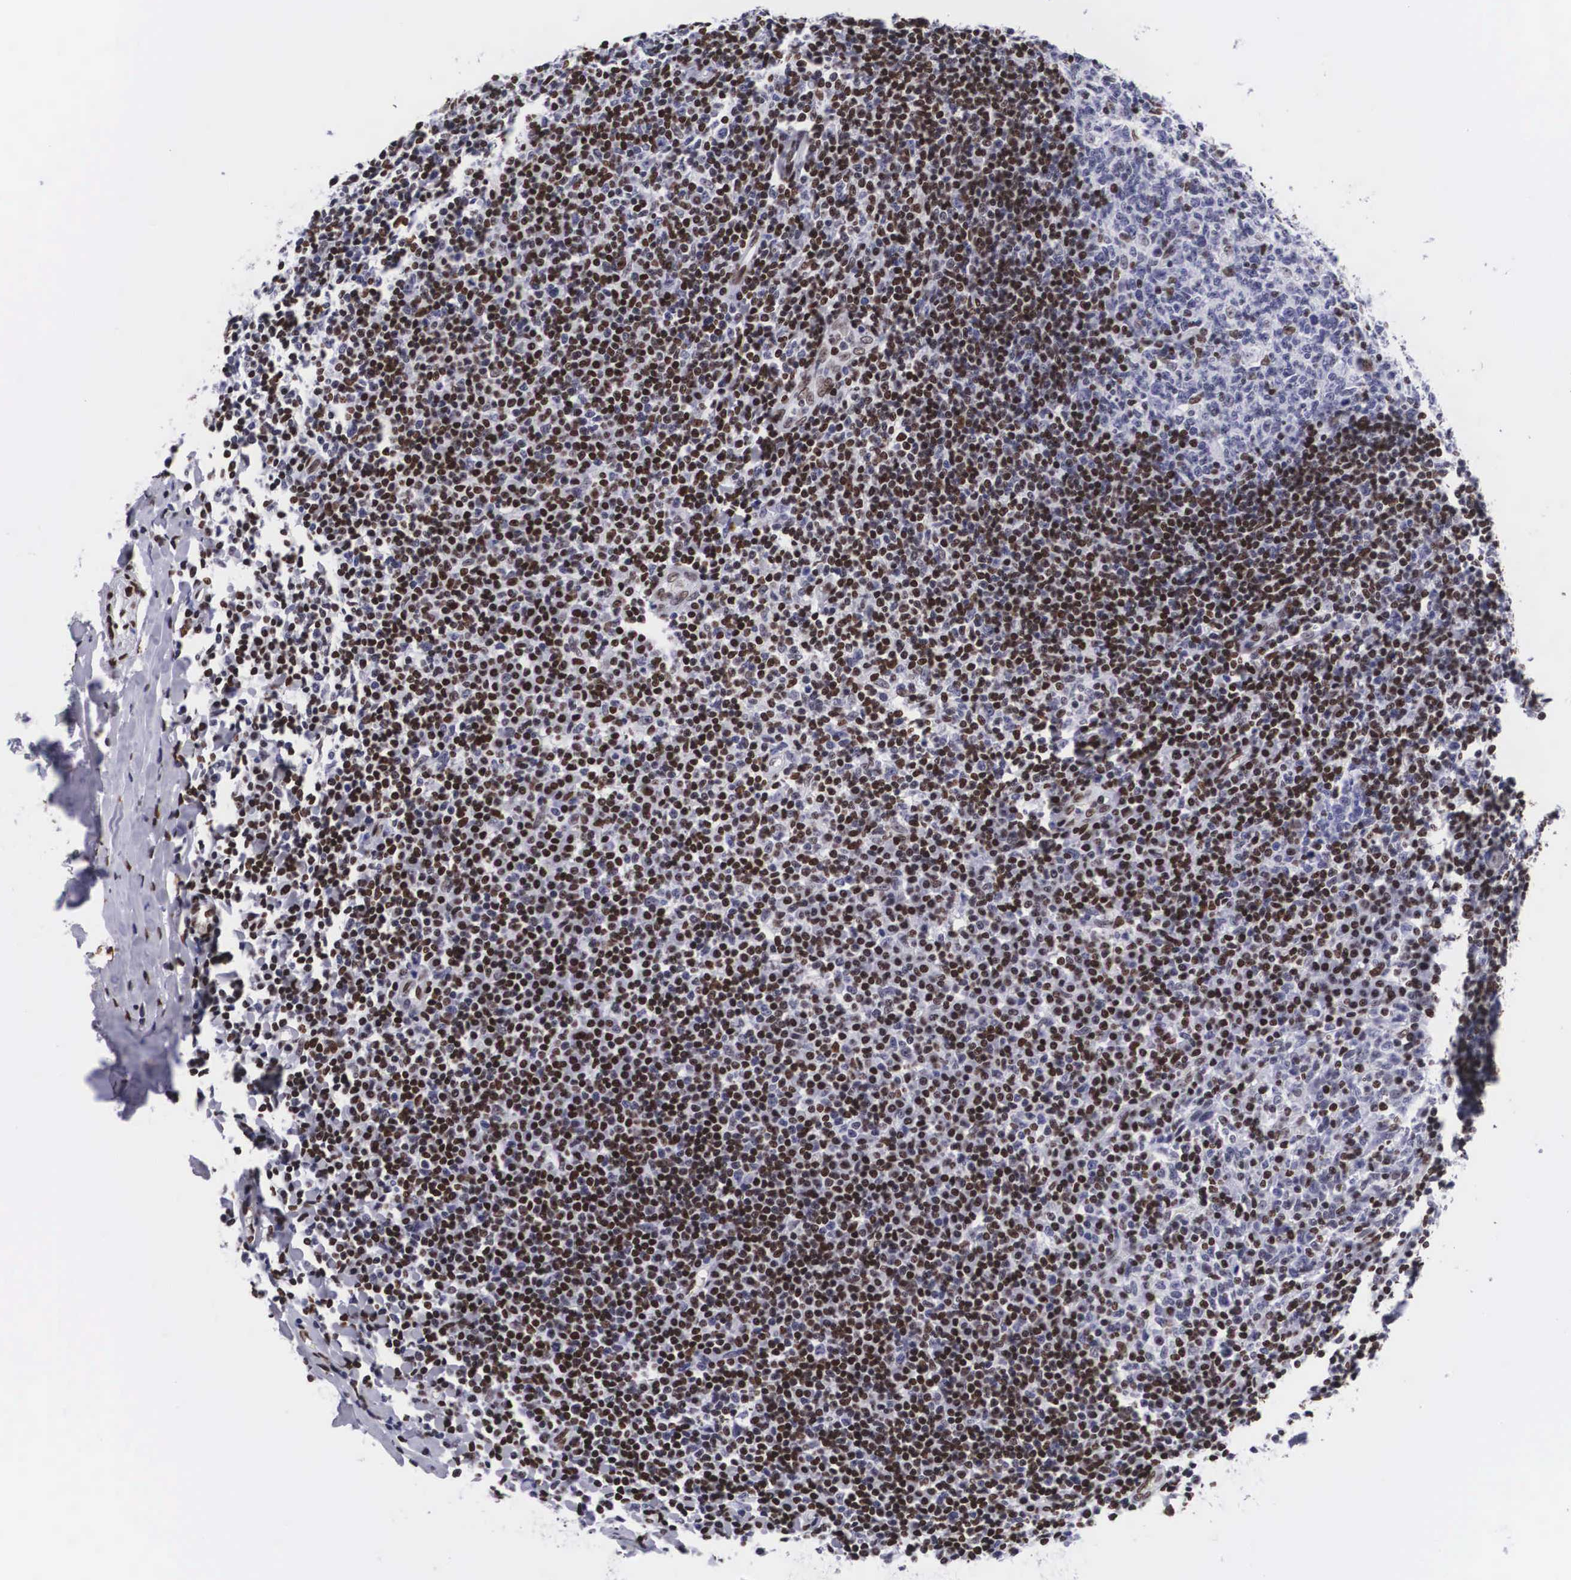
{"staining": {"intensity": "moderate", "quantity": "<25%", "location": "nuclear"}, "tissue": "tonsil", "cell_type": "Germinal center cells", "image_type": "normal", "snomed": [{"axis": "morphology", "description": "Normal tissue, NOS"}, {"axis": "topography", "description": "Tonsil"}], "caption": "Immunohistochemistry (IHC) image of normal tonsil: human tonsil stained using immunohistochemistry (IHC) reveals low levels of moderate protein expression localized specifically in the nuclear of germinal center cells, appearing as a nuclear brown color.", "gene": "MECP2", "patient": {"sex": "male", "age": 6}}